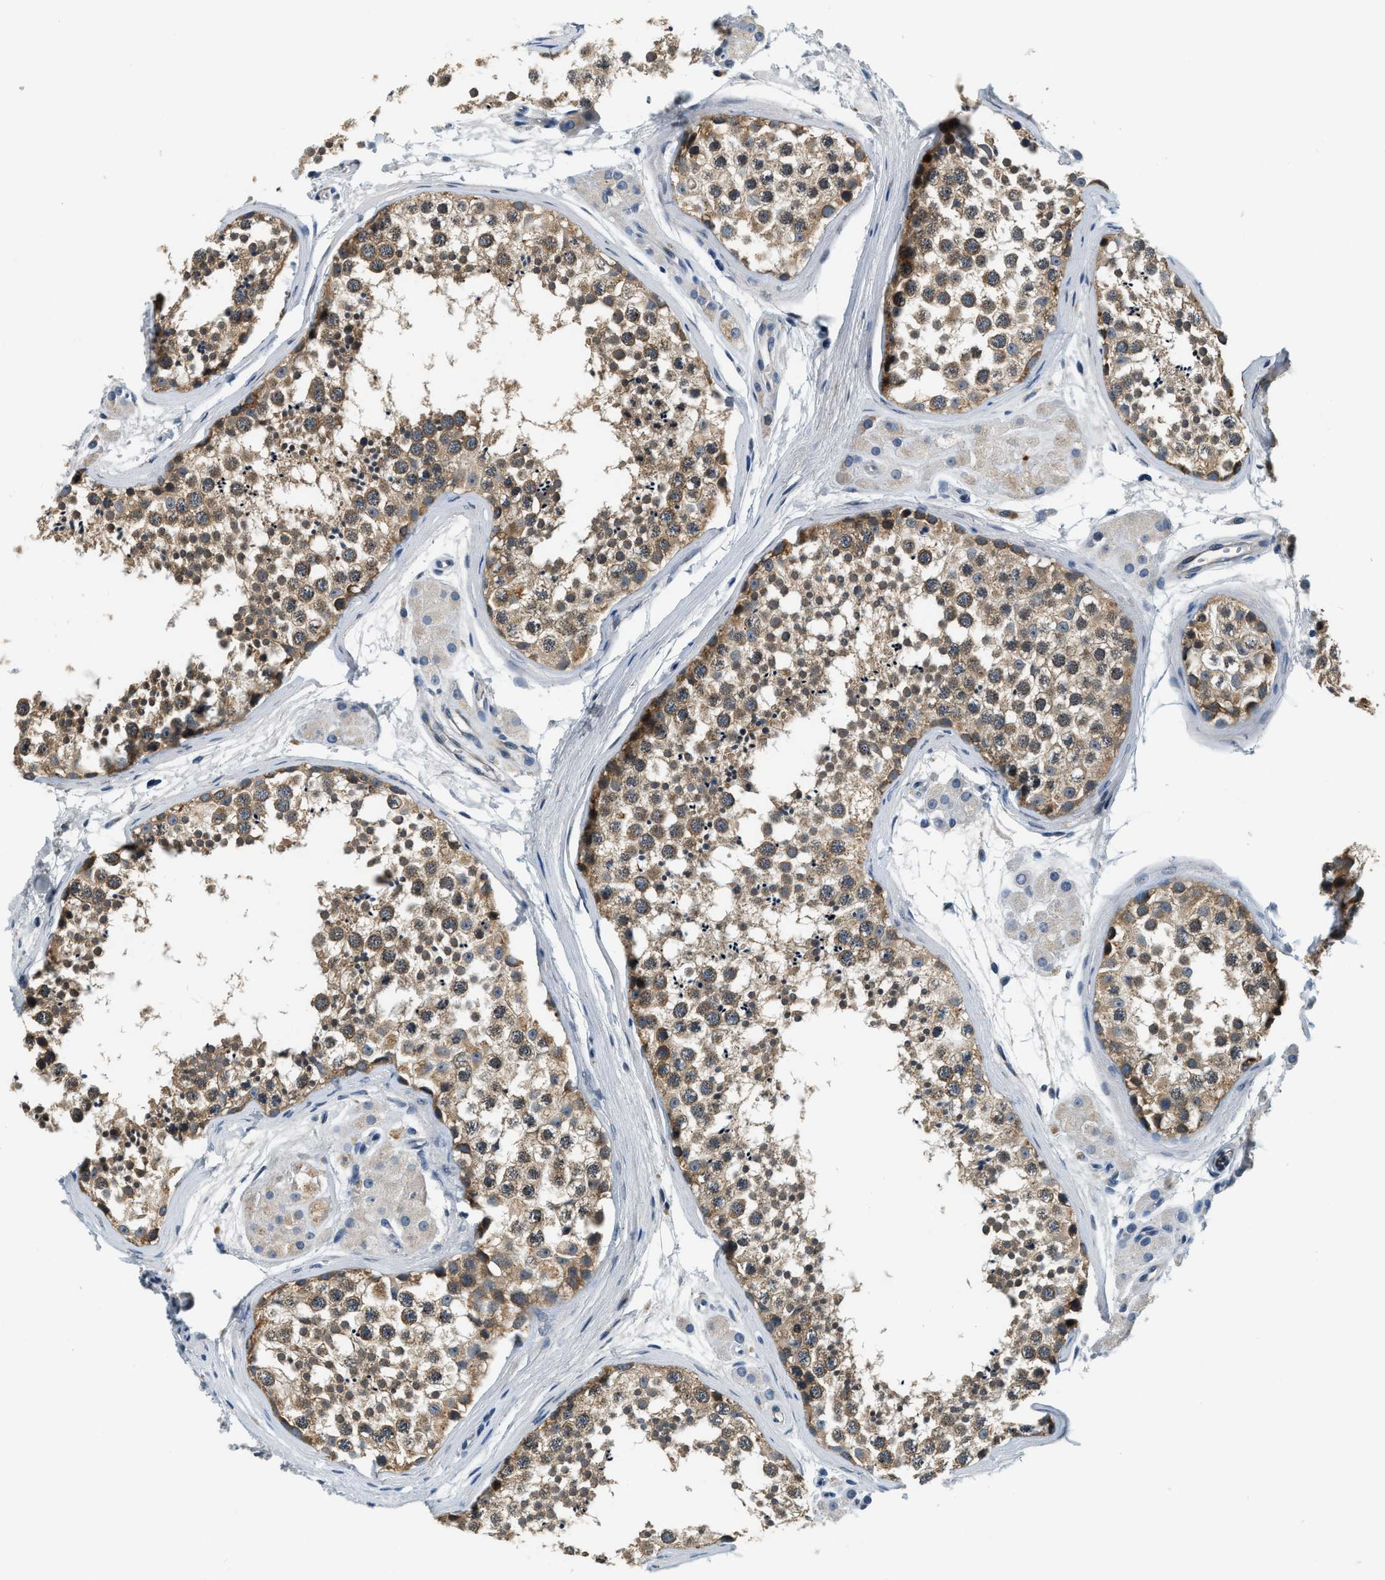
{"staining": {"intensity": "moderate", "quantity": ">75%", "location": "cytoplasmic/membranous"}, "tissue": "testis", "cell_type": "Cells in seminiferous ducts", "image_type": "normal", "snomed": [{"axis": "morphology", "description": "Normal tissue, NOS"}, {"axis": "topography", "description": "Testis"}], "caption": "Protein expression analysis of normal human testis reveals moderate cytoplasmic/membranous expression in approximately >75% of cells in seminiferous ducts.", "gene": "YAE1", "patient": {"sex": "male", "age": 56}}